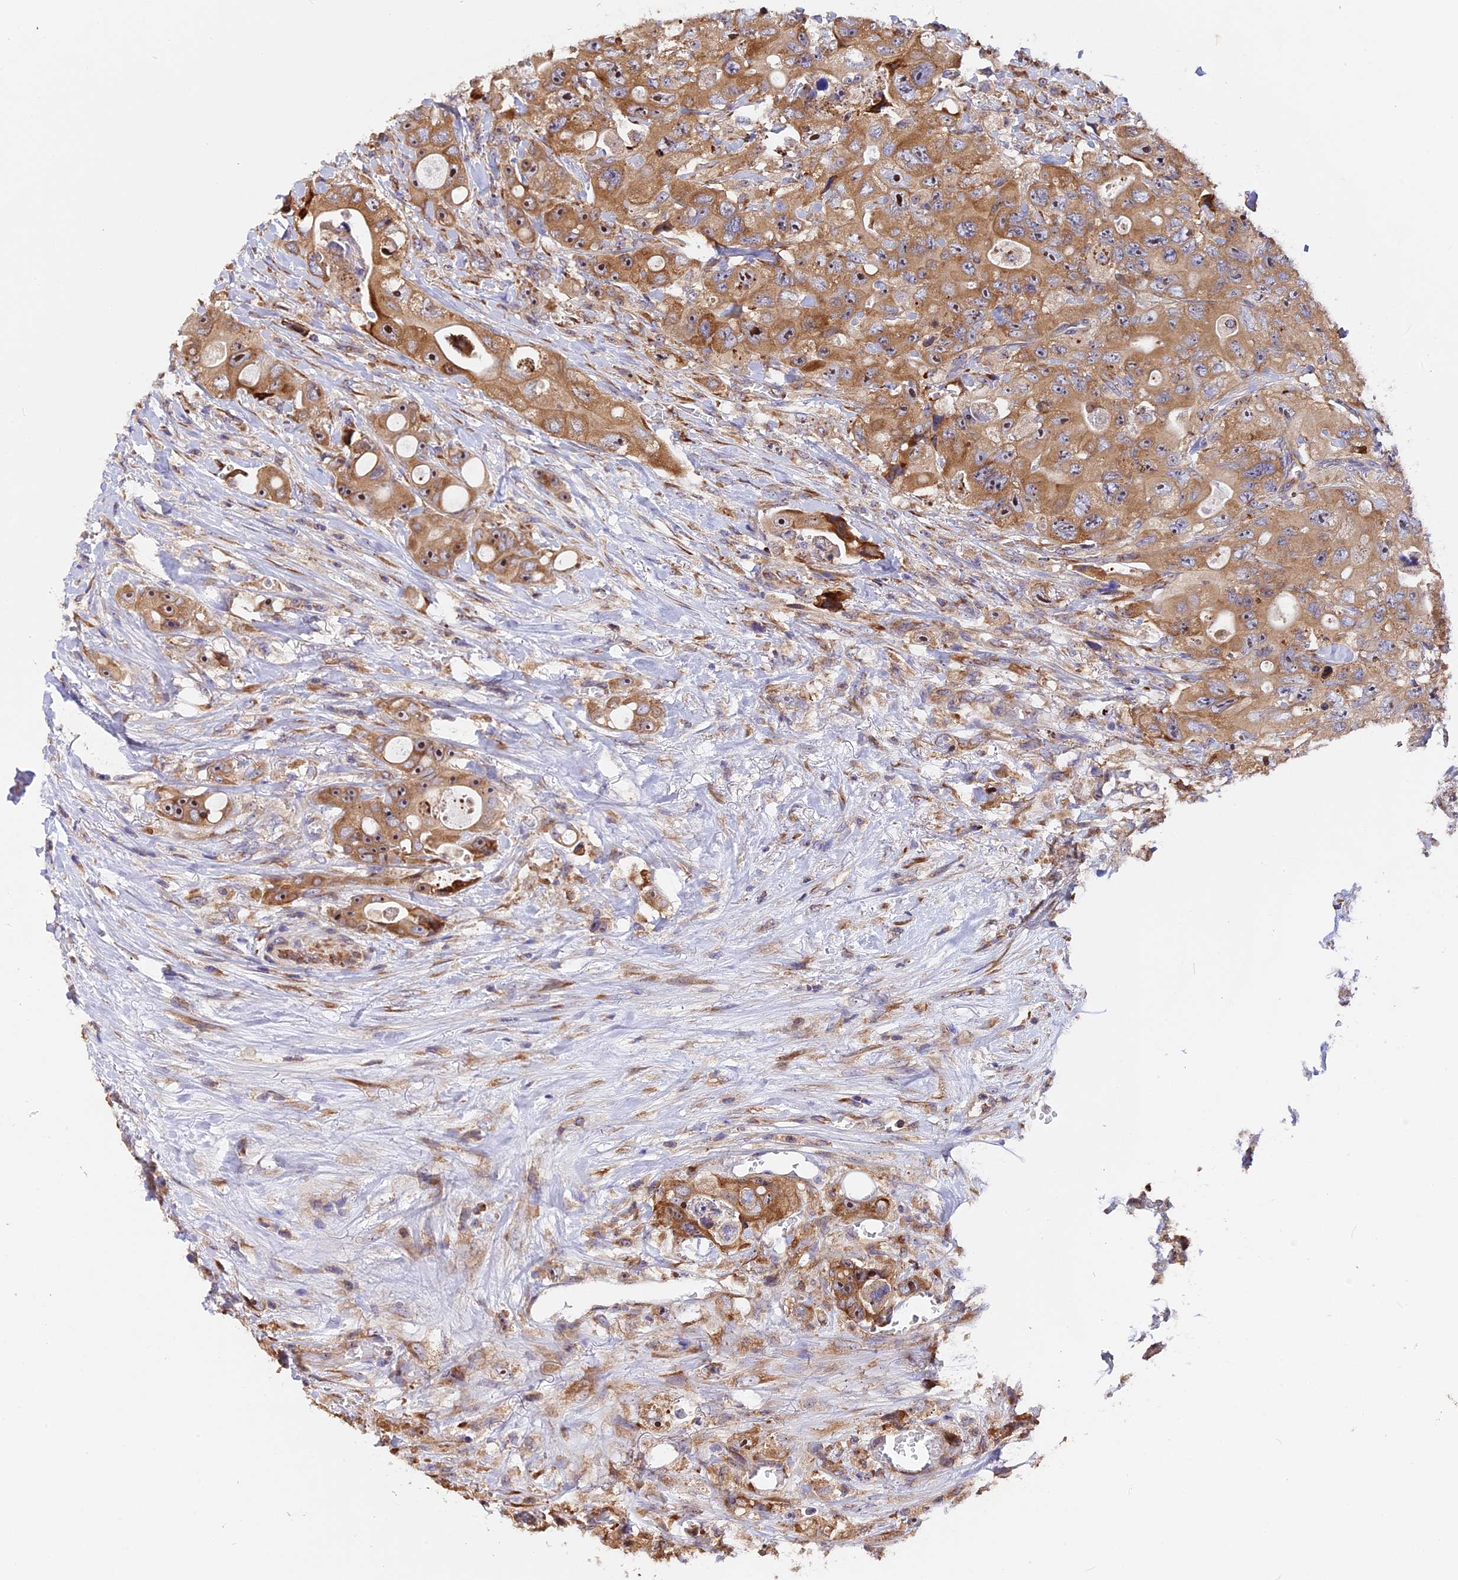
{"staining": {"intensity": "moderate", "quantity": ">75%", "location": "cytoplasmic/membranous"}, "tissue": "colorectal cancer", "cell_type": "Tumor cells", "image_type": "cancer", "snomed": [{"axis": "morphology", "description": "Adenocarcinoma, NOS"}, {"axis": "topography", "description": "Colon"}], "caption": "Colorectal cancer (adenocarcinoma) tissue displays moderate cytoplasmic/membranous expression in approximately >75% of tumor cells, visualized by immunohistochemistry.", "gene": "GNPTAB", "patient": {"sex": "female", "age": 46}}